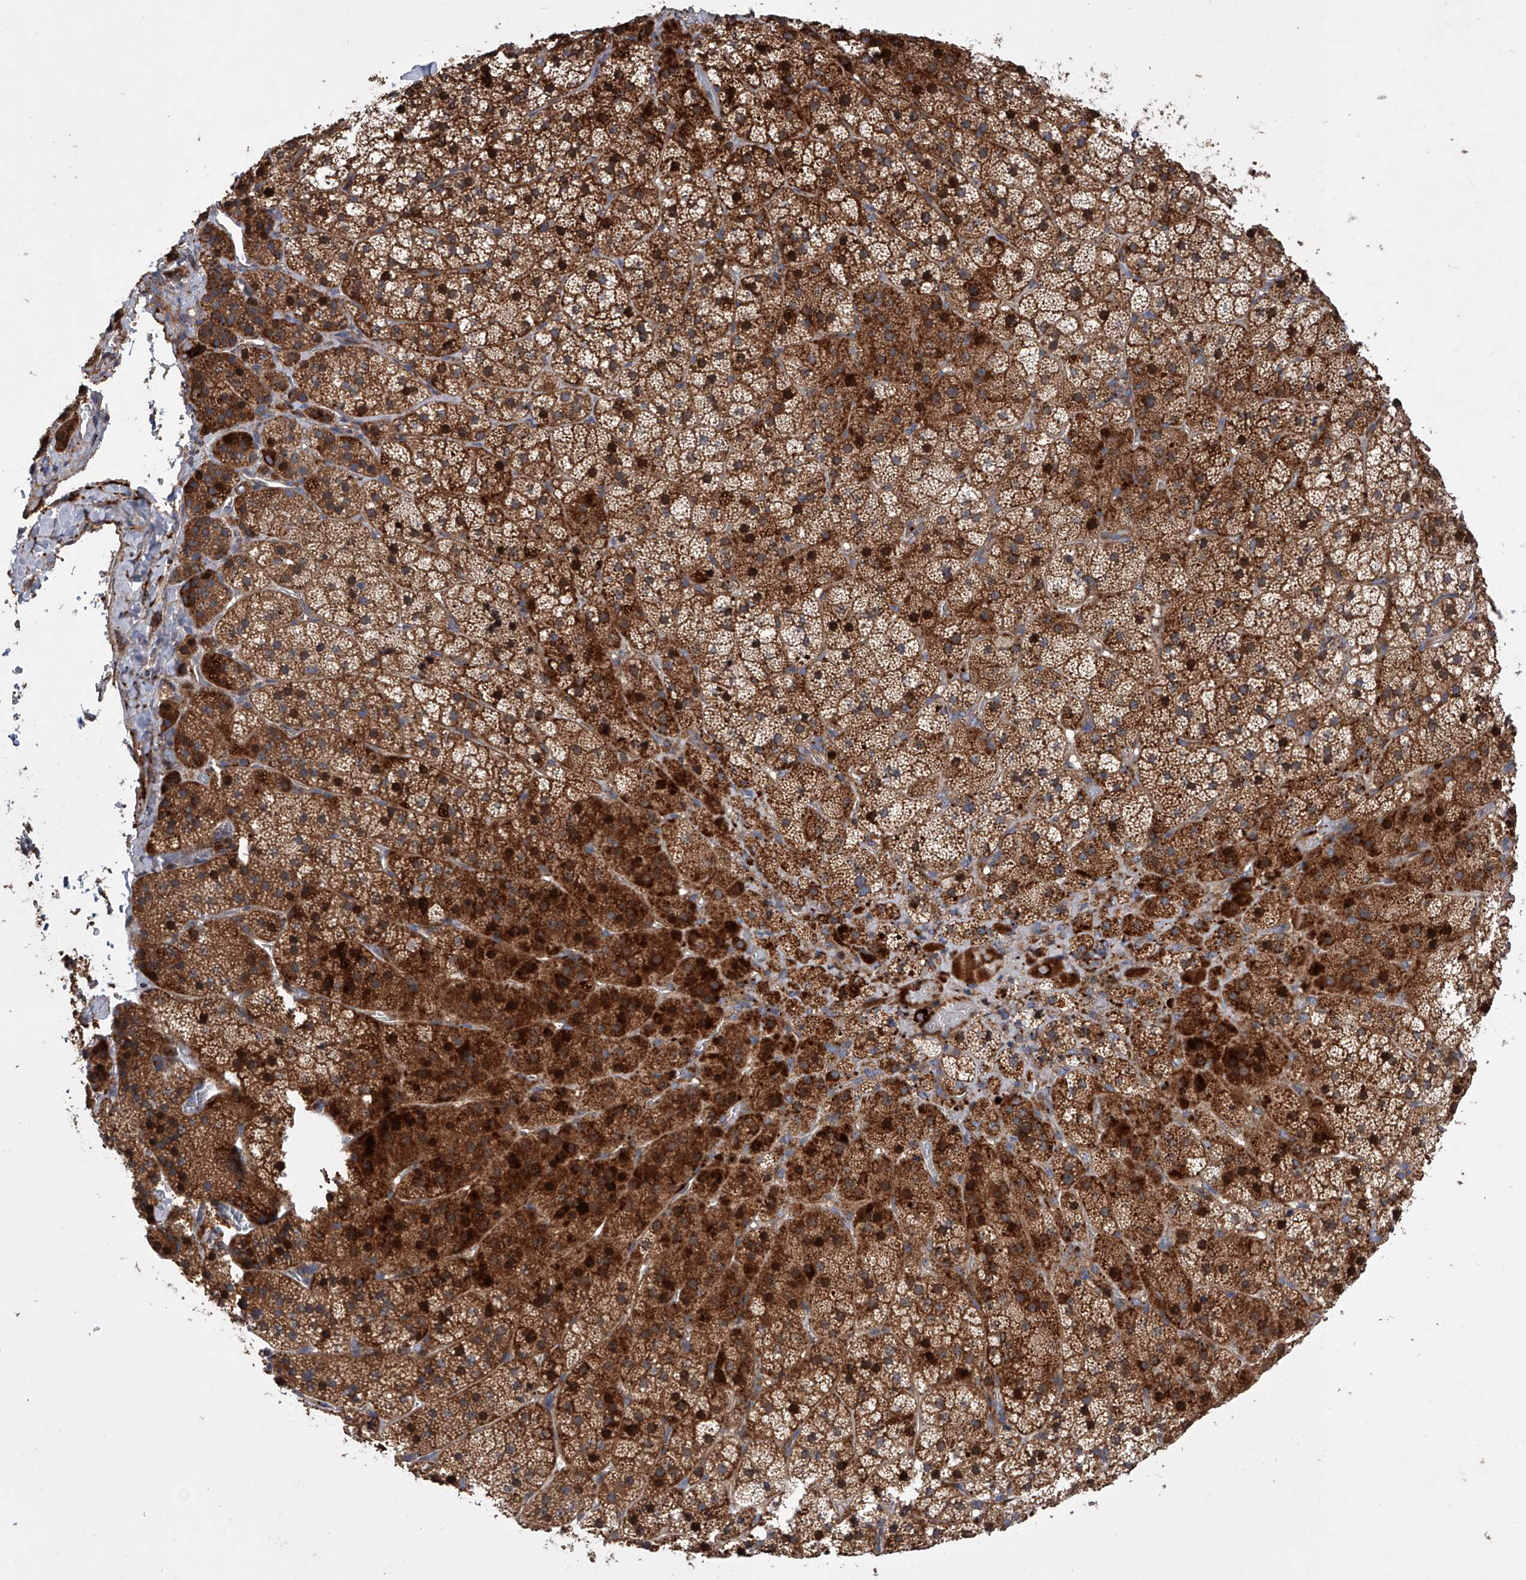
{"staining": {"intensity": "strong", "quantity": ">75%", "location": "cytoplasmic/membranous"}, "tissue": "adrenal gland", "cell_type": "Glandular cells", "image_type": "normal", "snomed": [{"axis": "morphology", "description": "Normal tissue, NOS"}, {"axis": "topography", "description": "Adrenal gland"}], "caption": "The histopathology image shows staining of benign adrenal gland, revealing strong cytoplasmic/membranous protein expression (brown color) within glandular cells.", "gene": "USP47", "patient": {"sex": "female", "age": 44}}